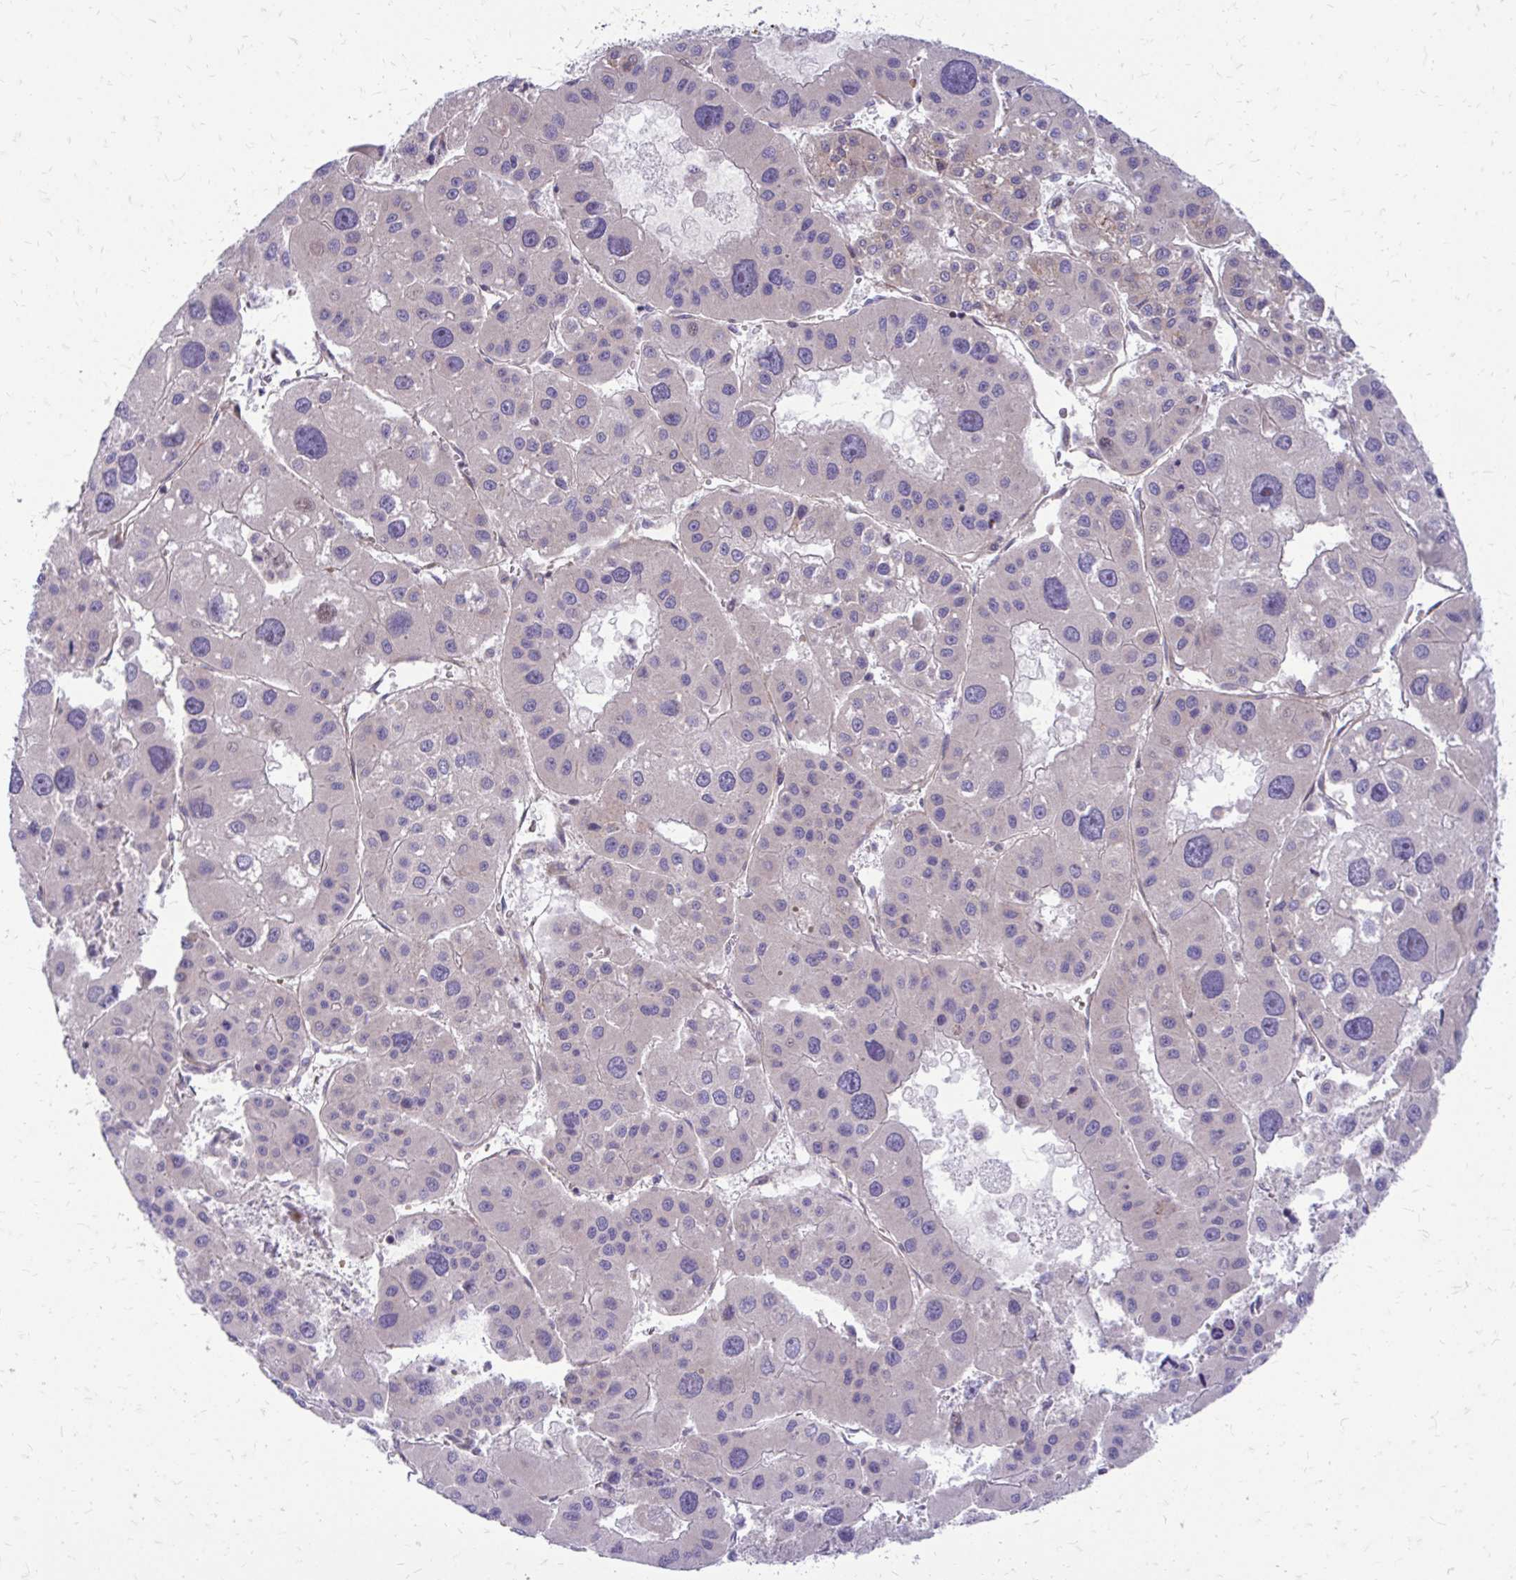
{"staining": {"intensity": "negative", "quantity": "none", "location": "none"}, "tissue": "liver cancer", "cell_type": "Tumor cells", "image_type": "cancer", "snomed": [{"axis": "morphology", "description": "Carcinoma, Hepatocellular, NOS"}, {"axis": "topography", "description": "Liver"}], "caption": "DAB (3,3'-diaminobenzidine) immunohistochemical staining of human hepatocellular carcinoma (liver) shows no significant expression in tumor cells. The staining was performed using DAB to visualize the protein expression in brown, while the nuclei were stained in blue with hematoxylin (Magnification: 20x).", "gene": "FUNDC2", "patient": {"sex": "male", "age": 73}}